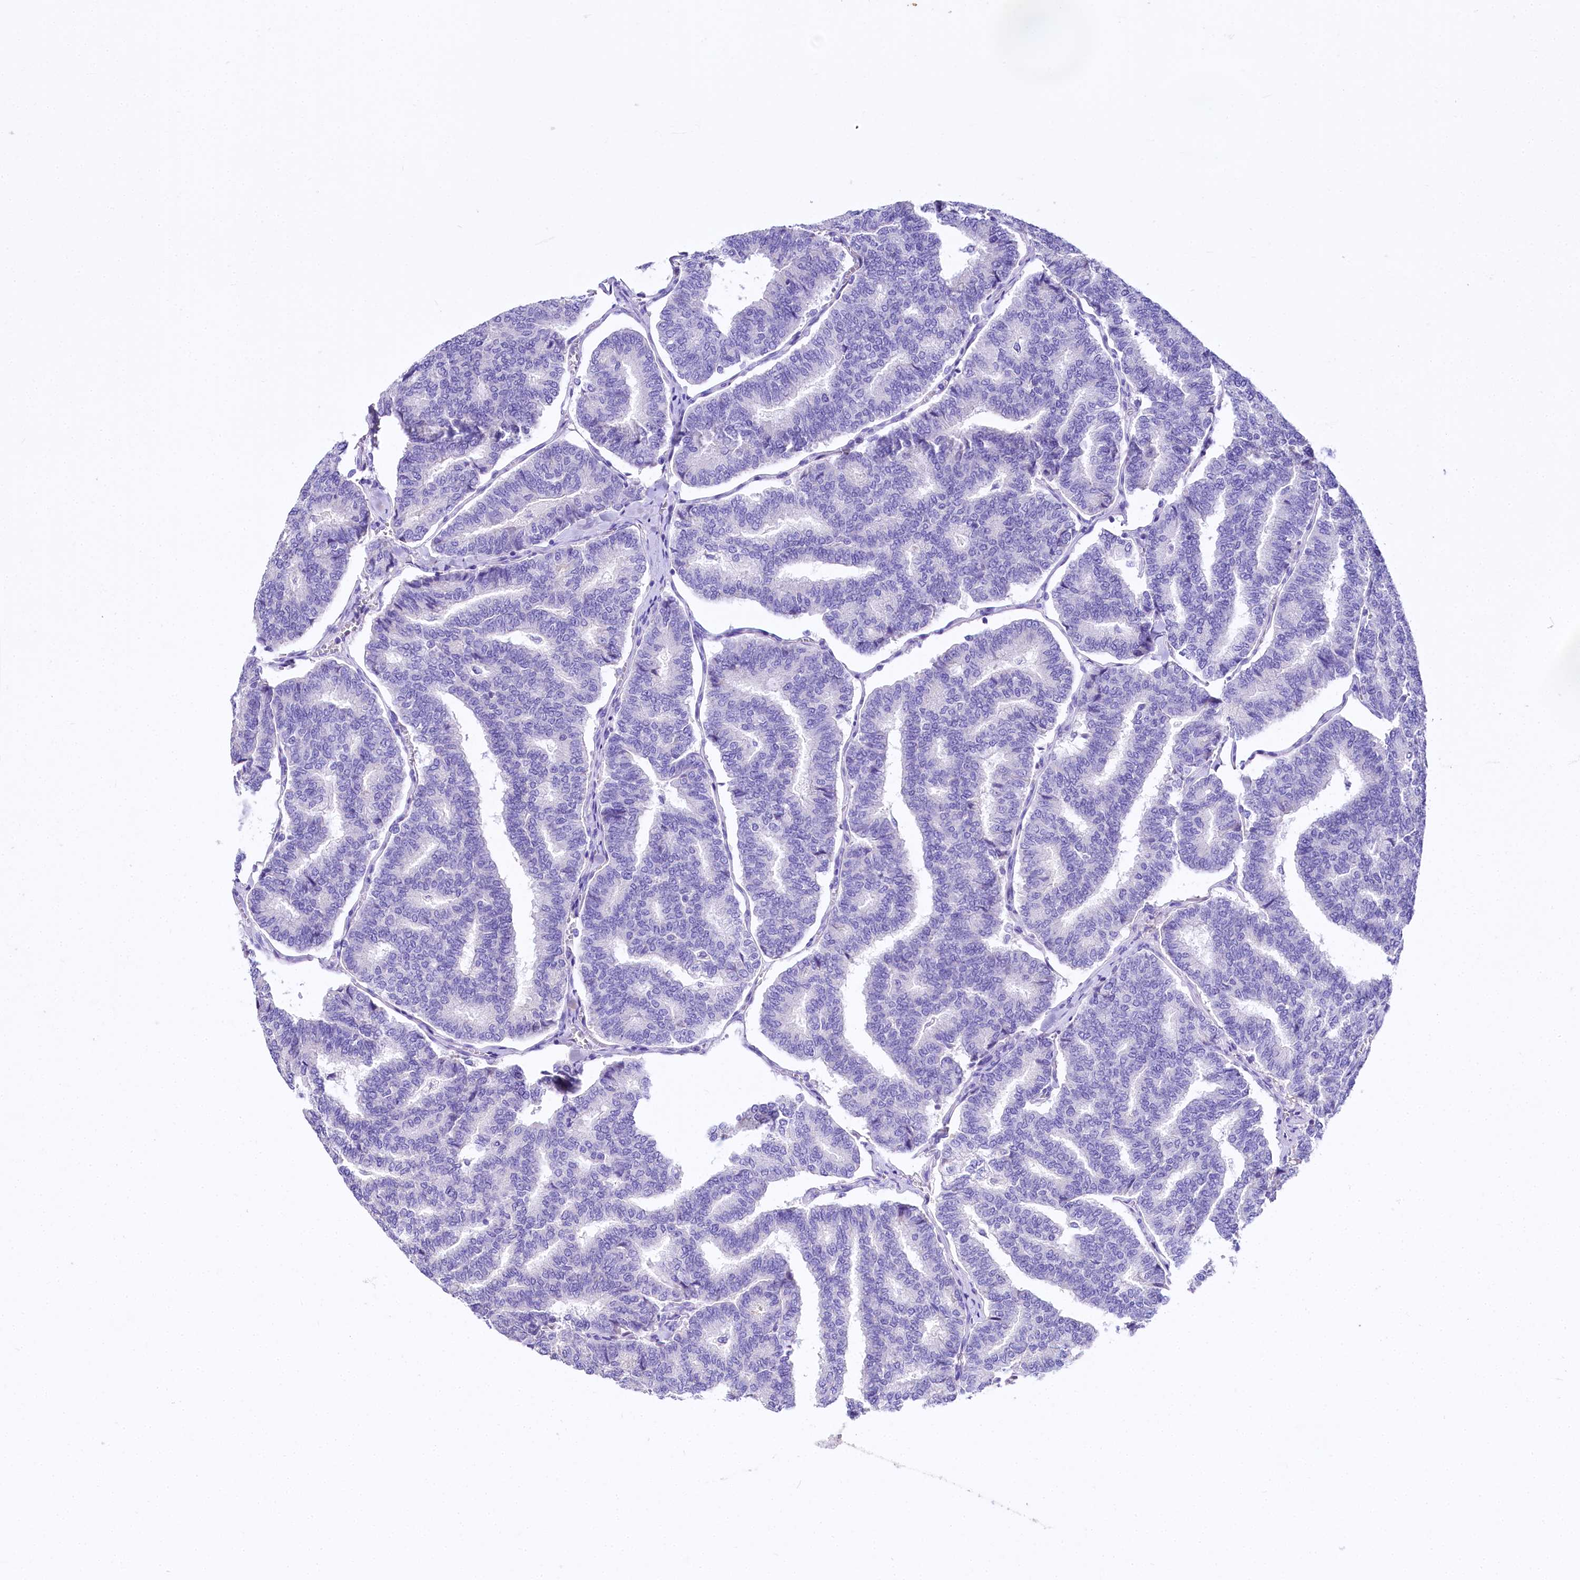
{"staining": {"intensity": "negative", "quantity": "none", "location": "none"}, "tissue": "thyroid cancer", "cell_type": "Tumor cells", "image_type": "cancer", "snomed": [{"axis": "morphology", "description": "Papillary adenocarcinoma, NOS"}, {"axis": "topography", "description": "Thyroid gland"}], "caption": "Immunohistochemistry histopathology image of neoplastic tissue: thyroid cancer (papillary adenocarcinoma) stained with DAB (3,3'-diaminobenzidine) reveals no significant protein staining in tumor cells.", "gene": "A2ML1", "patient": {"sex": "female", "age": 35}}